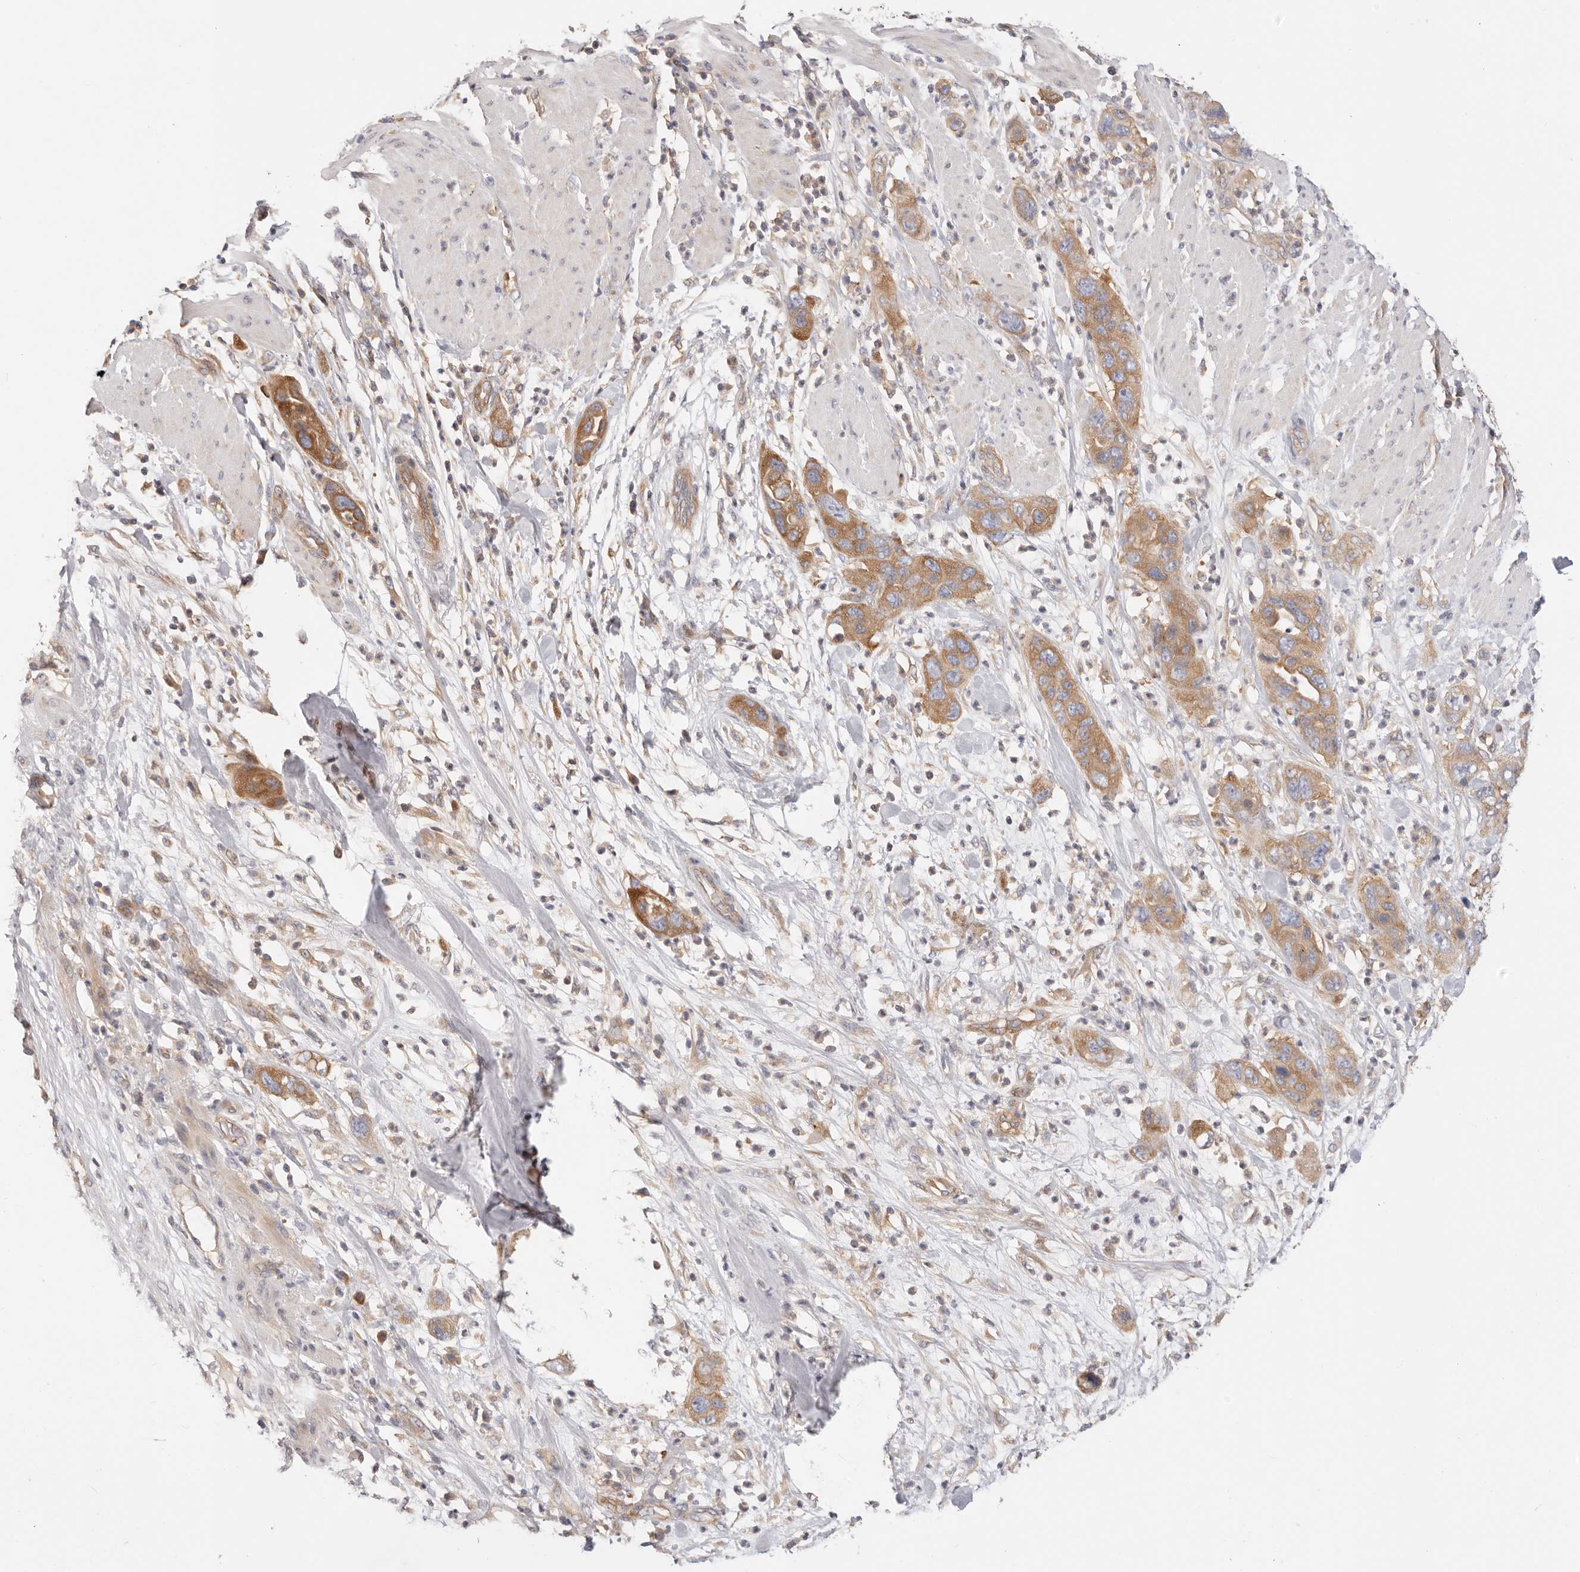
{"staining": {"intensity": "moderate", "quantity": ">75%", "location": "cytoplasmic/membranous"}, "tissue": "pancreatic cancer", "cell_type": "Tumor cells", "image_type": "cancer", "snomed": [{"axis": "morphology", "description": "Adenocarcinoma, NOS"}, {"axis": "topography", "description": "Pancreas"}], "caption": "Human pancreatic cancer (adenocarcinoma) stained for a protein (brown) exhibits moderate cytoplasmic/membranous positive staining in approximately >75% of tumor cells.", "gene": "KCMF1", "patient": {"sex": "female", "age": 71}}